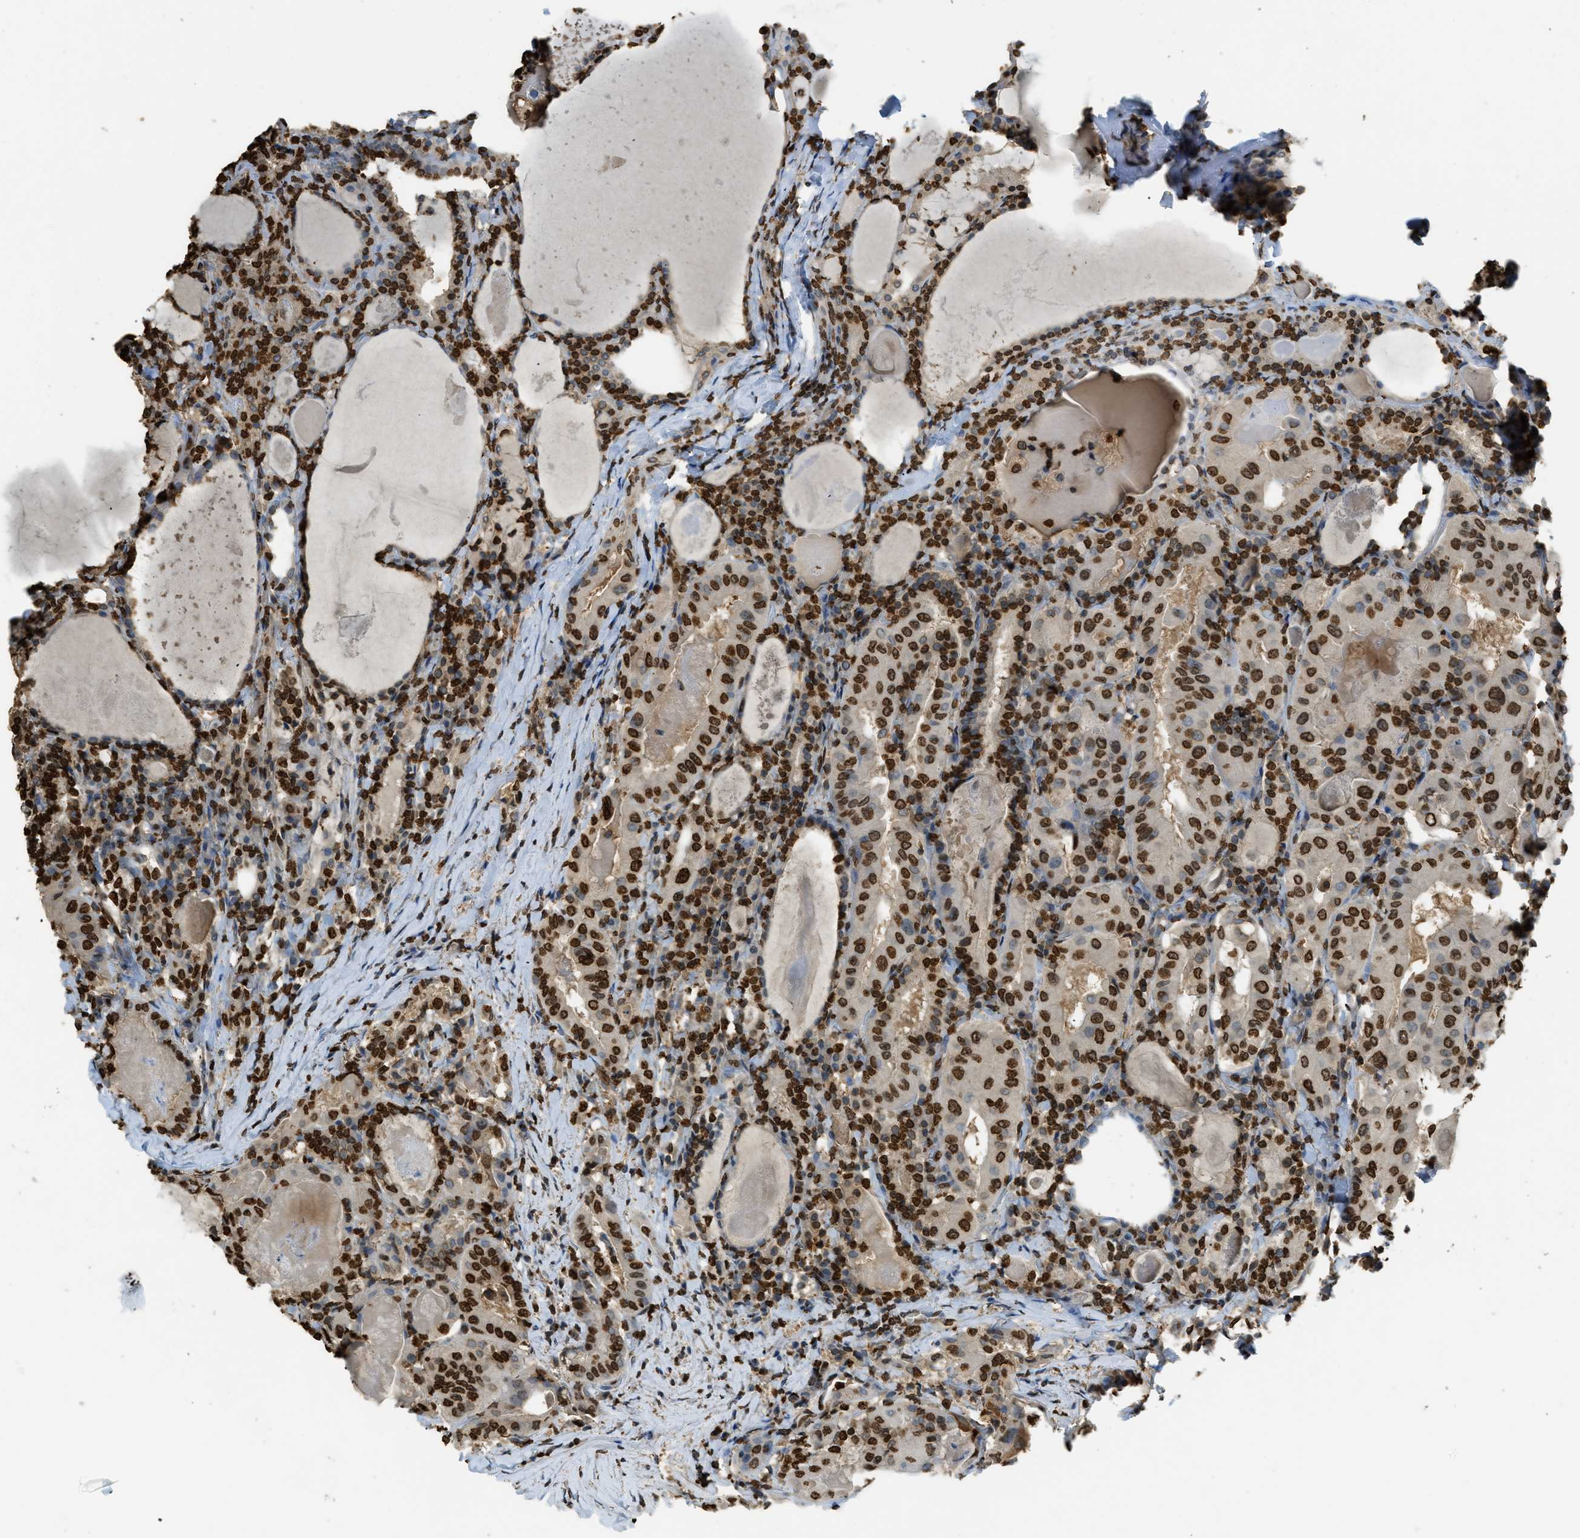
{"staining": {"intensity": "strong", "quantity": ">75%", "location": "nuclear"}, "tissue": "thyroid cancer", "cell_type": "Tumor cells", "image_type": "cancer", "snomed": [{"axis": "morphology", "description": "Papillary adenocarcinoma, NOS"}, {"axis": "topography", "description": "Thyroid gland"}], "caption": "Papillary adenocarcinoma (thyroid) was stained to show a protein in brown. There is high levels of strong nuclear staining in approximately >75% of tumor cells.", "gene": "NR5A2", "patient": {"sex": "female", "age": 42}}